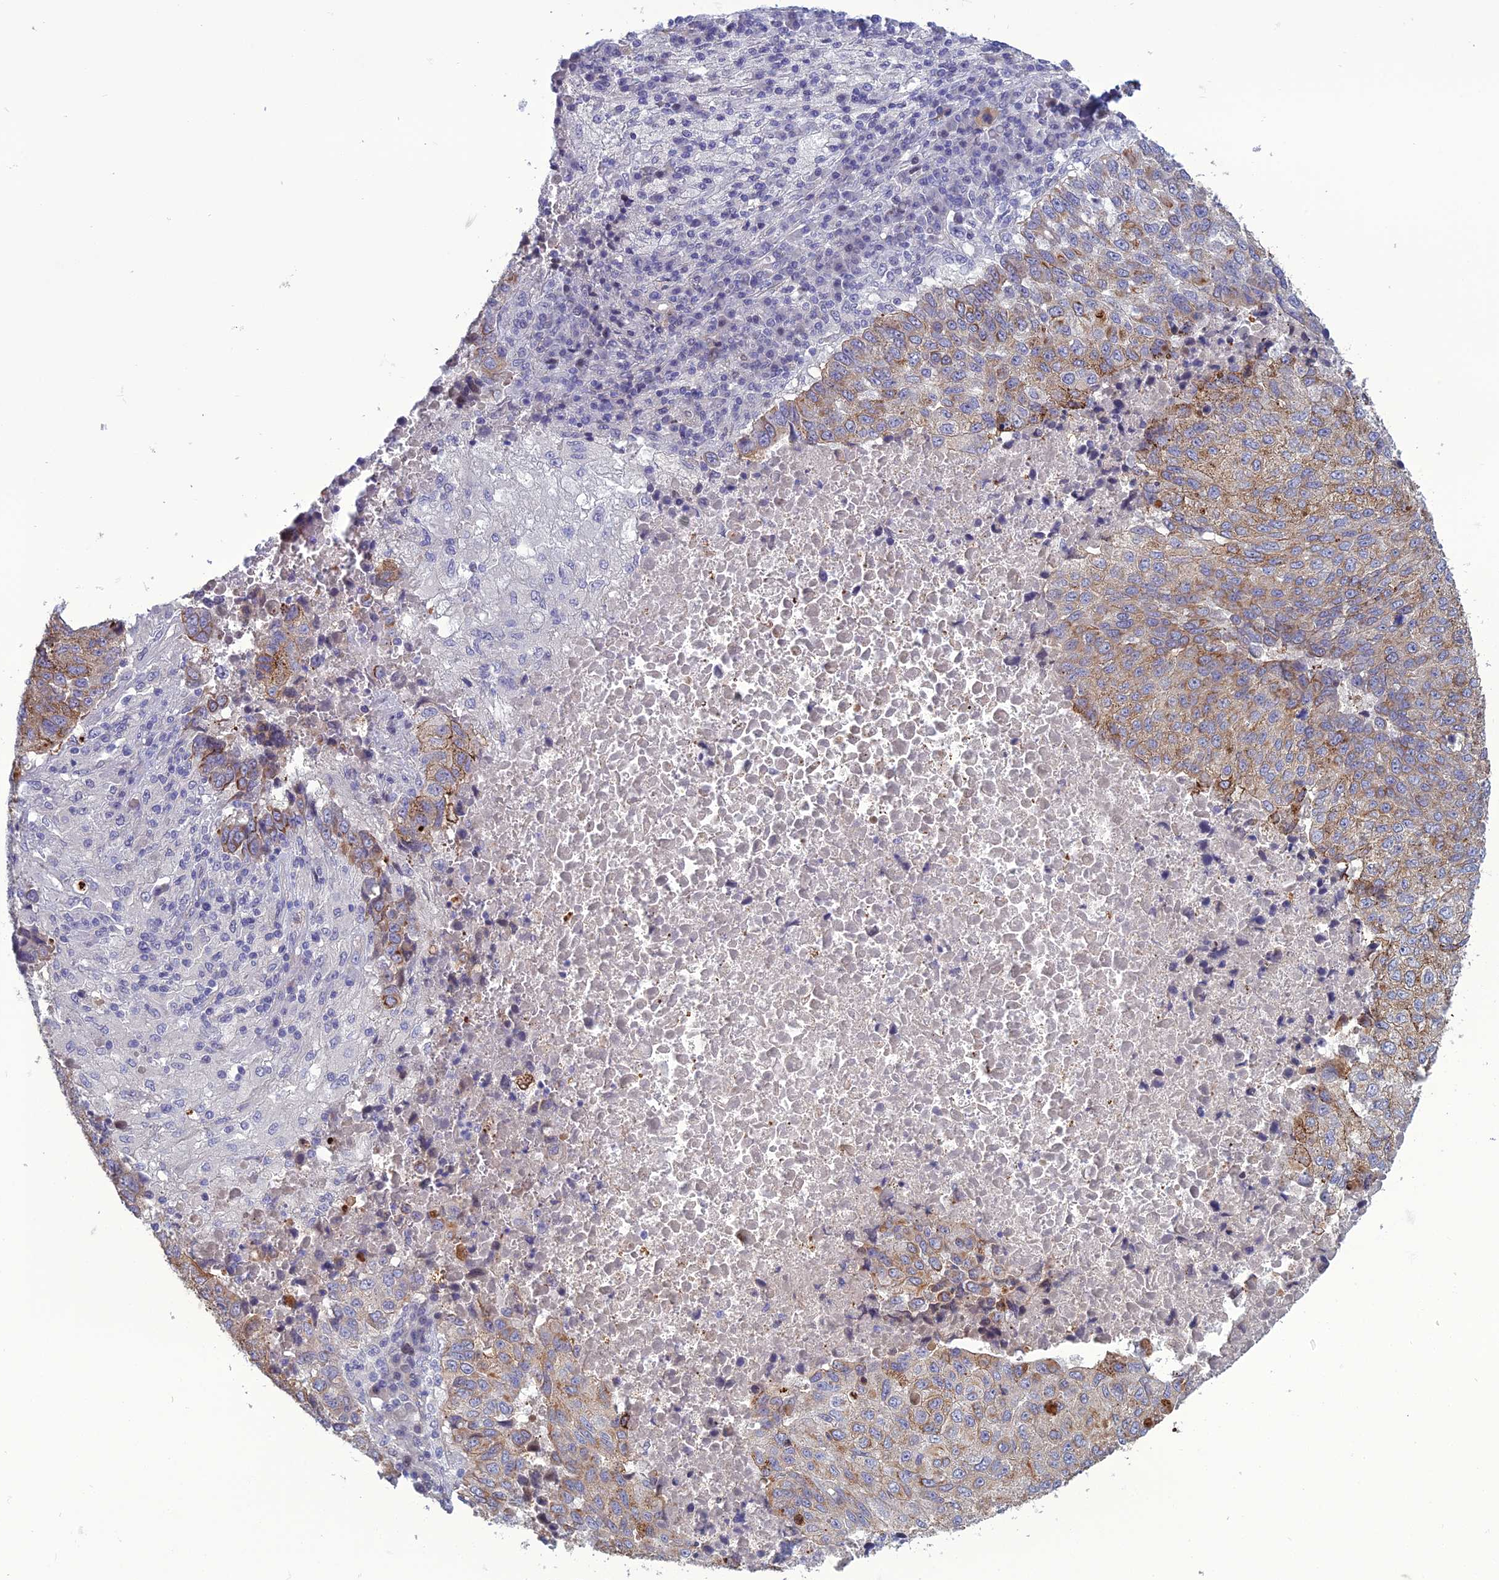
{"staining": {"intensity": "moderate", "quantity": "25%-75%", "location": "cytoplasmic/membranous"}, "tissue": "lung cancer", "cell_type": "Tumor cells", "image_type": "cancer", "snomed": [{"axis": "morphology", "description": "Squamous cell carcinoma, NOS"}, {"axis": "topography", "description": "Lung"}], "caption": "Protein expression analysis of lung cancer (squamous cell carcinoma) reveals moderate cytoplasmic/membranous expression in approximately 25%-75% of tumor cells.", "gene": "LZTS2", "patient": {"sex": "male", "age": 73}}